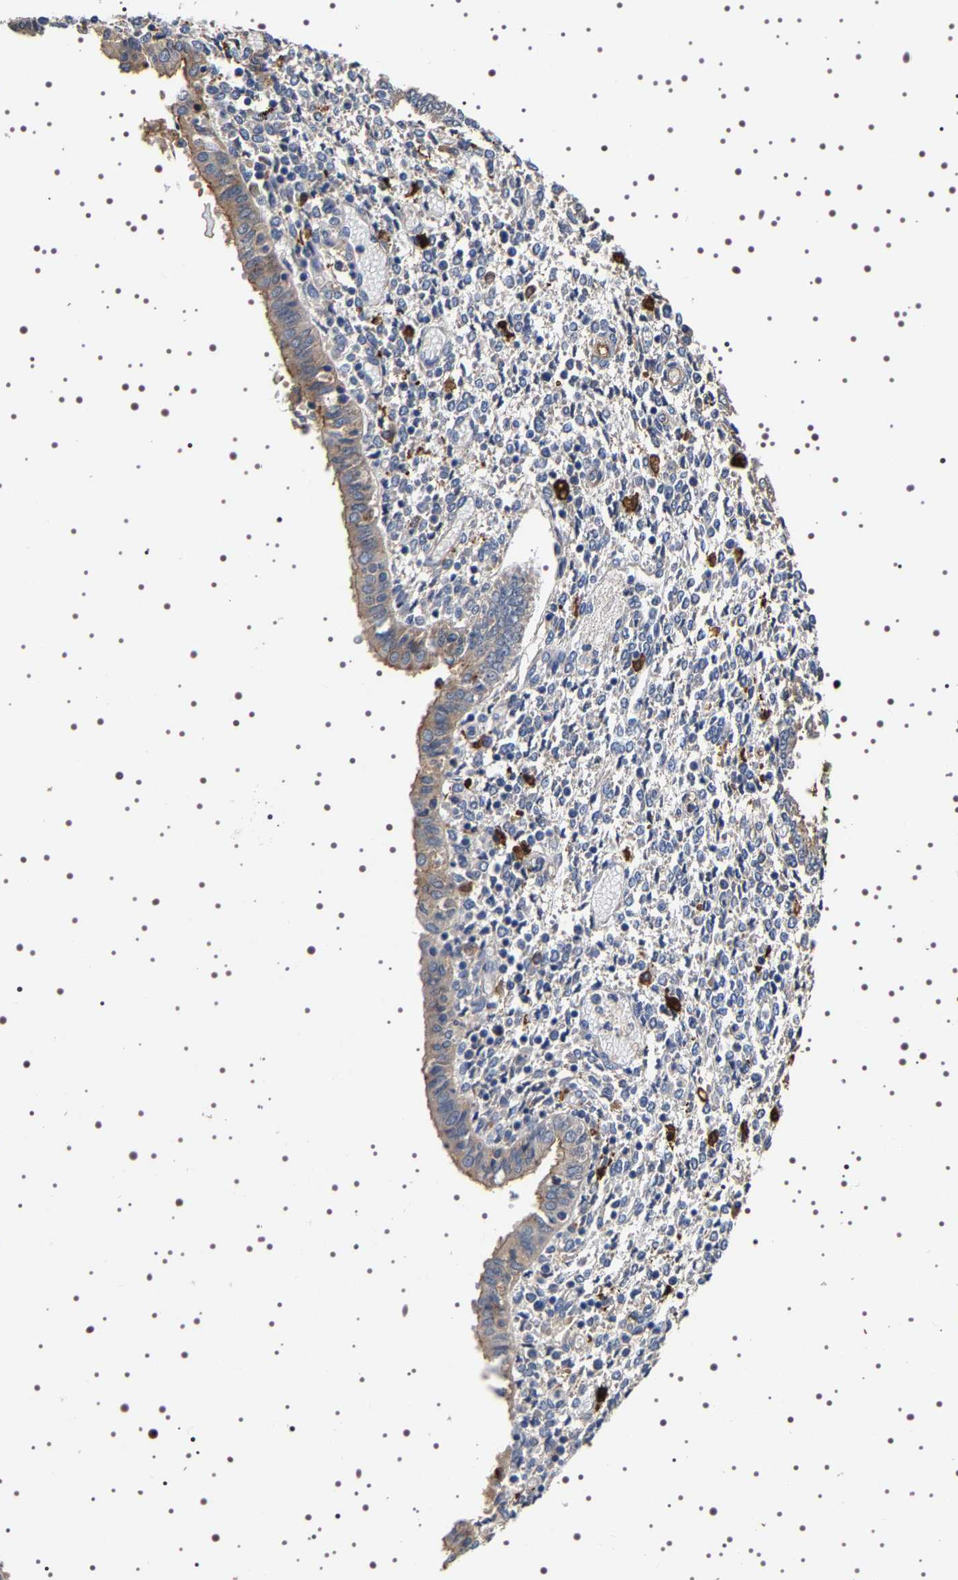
{"staining": {"intensity": "negative", "quantity": "none", "location": "none"}, "tissue": "endometrium", "cell_type": "Cells in endometrial stroma", "image_type": "normal", "snomed": [{"axis": "morphology", "description": "Normal tissue, NOS"}, {"axis": "topography", "description": "Endometrium"}], "caption": "Immunohistochemistry of unremarkable human endometrium shows no positivity in cells in endometrial stroma. (IHC, brightfield microscopy, high magnification).", "gene": "ALPL", "patient": {"sex": "female", "age": 35}}